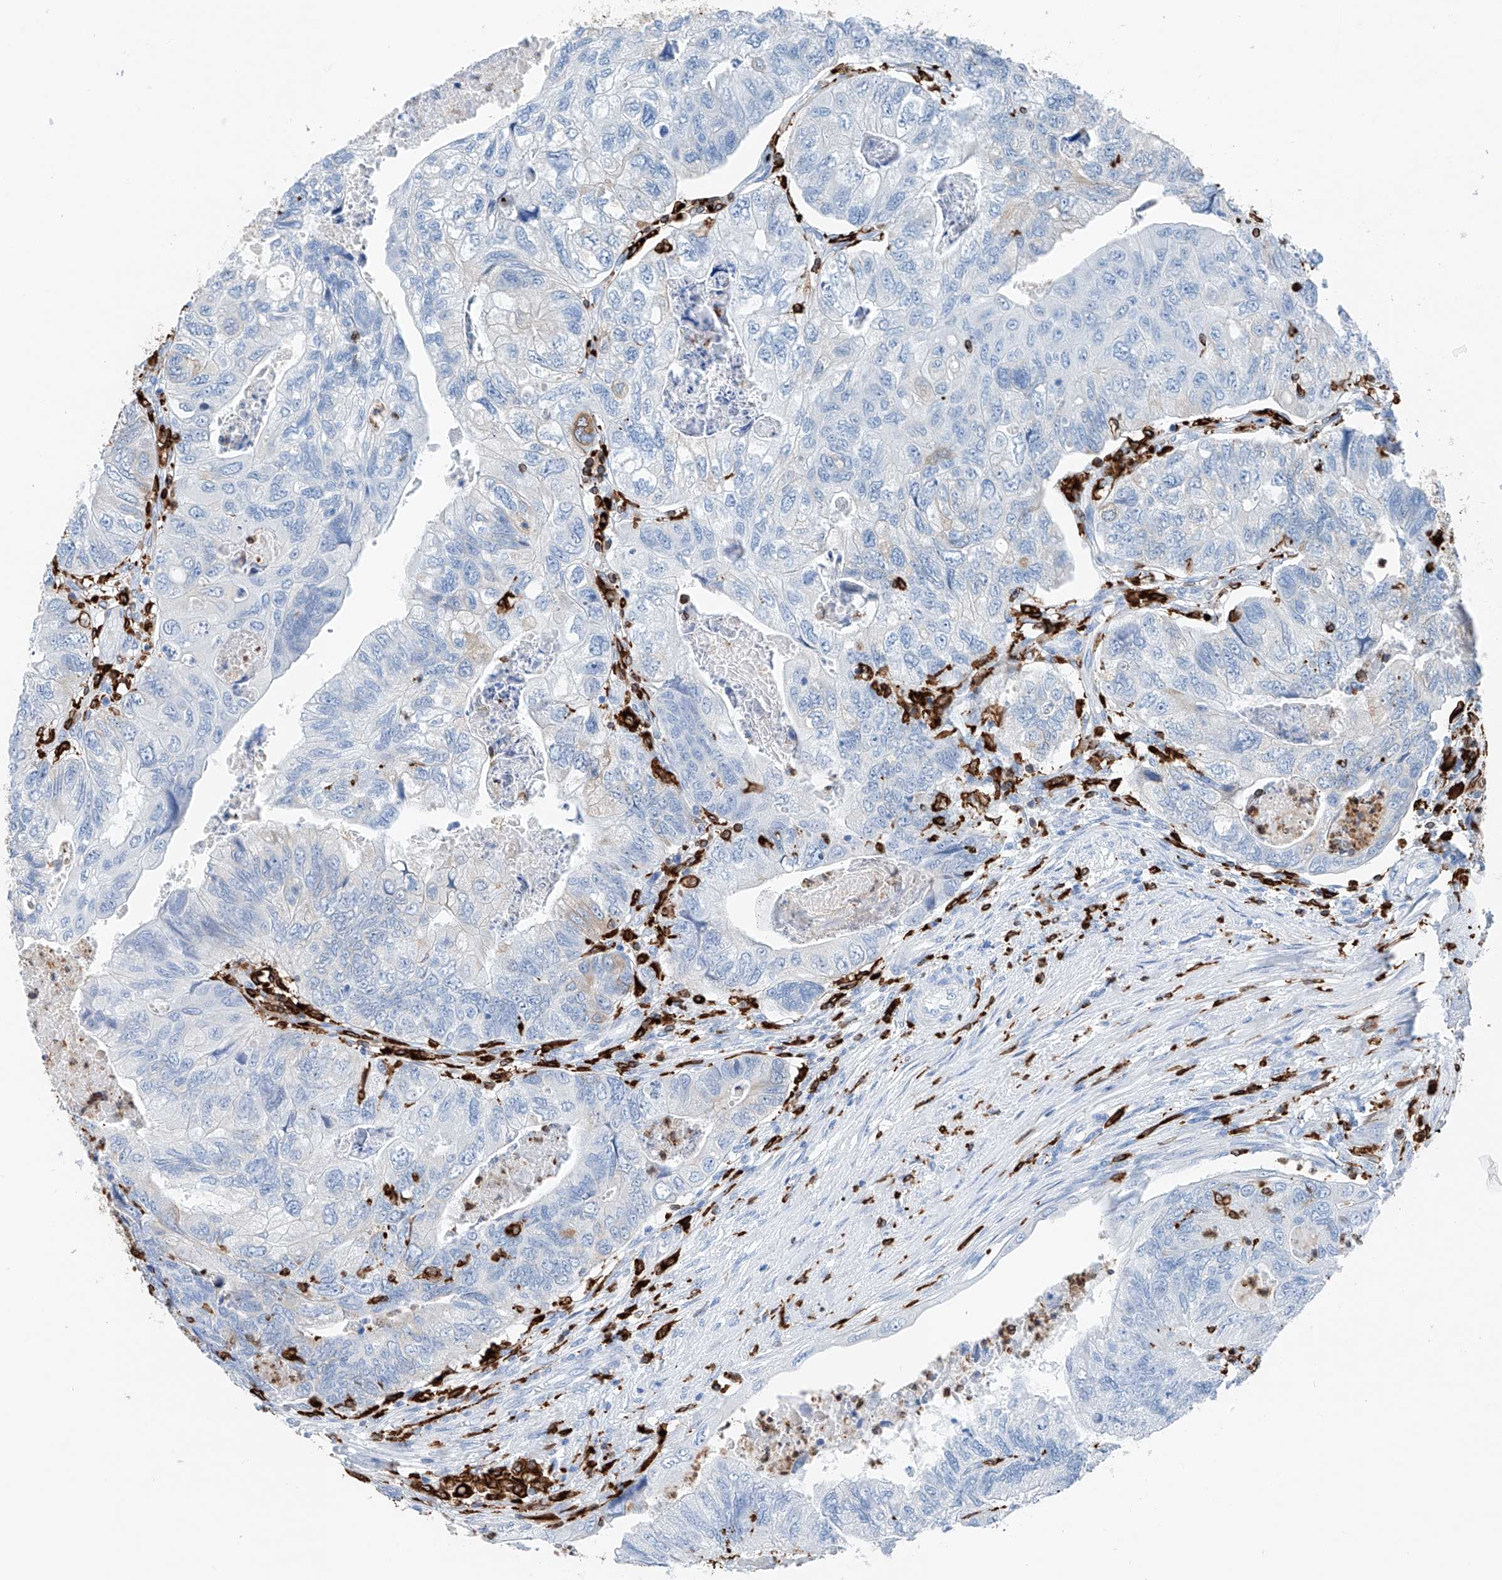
{"staining": {"intensity": "weak", "quantity": "<25%", "location": "cytoplasmic/membranous"}, "tissue": "colorectal cancer", "cell_type": "Tumor cells", "image_type": "cancer", "snomed": [{"axis": "morphology", "description": "Adenocarcinoma, NOS"}, {"axis": "topography", "description": "Rectum"}], "caption": "Micrograph shows no significant protein expression in tumor cells of colorectal adenocarcinoma. The staining was performed using DAB (3,3'-diaminobenzidine) to visualize the protein expression in brown, while the nuclei were stained in blue with hematoxylin (Magnification: 20x).", "gene": "TBXAS1", "patient": {"sex": "male", "age": 63}}